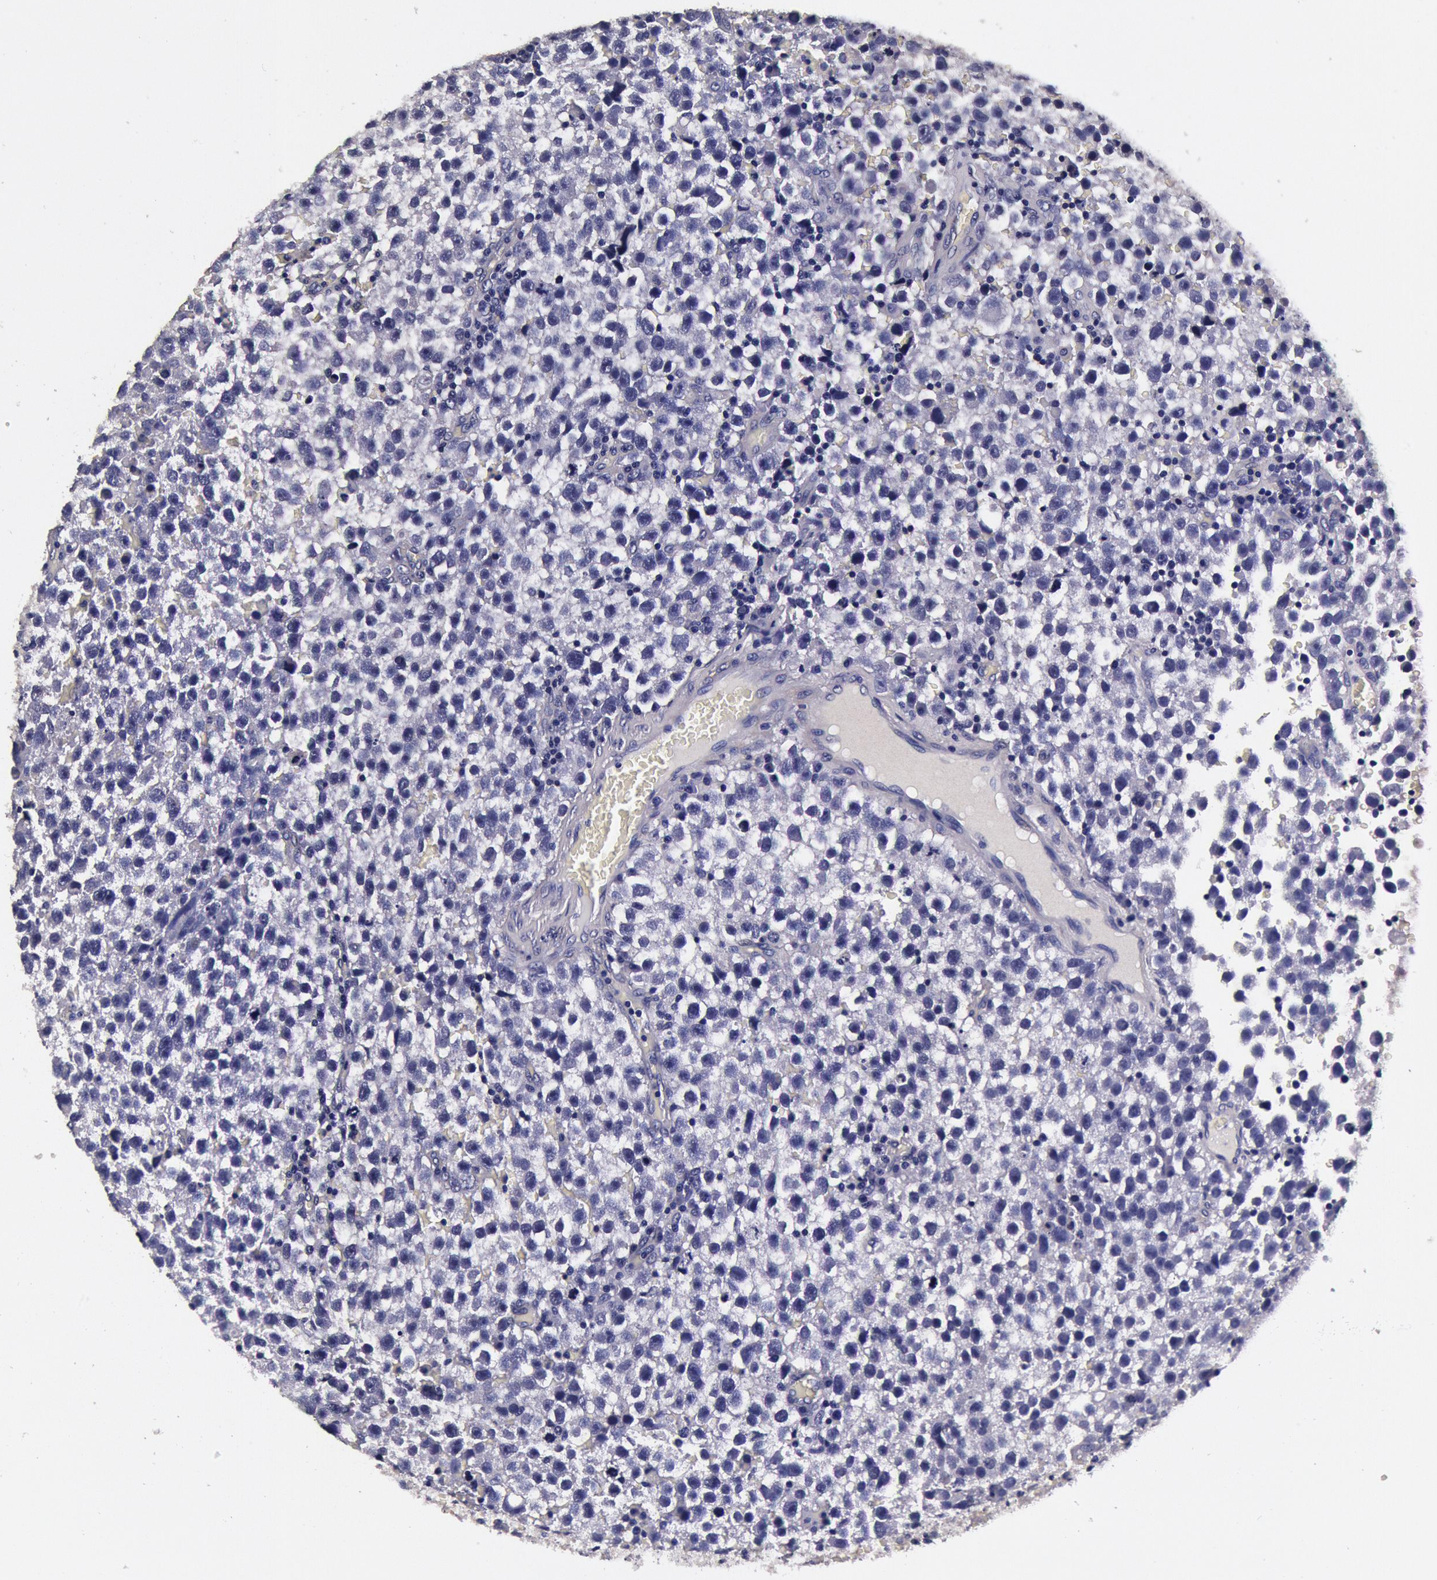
{"staining": {"intensity": "negative", "quantity": "none", "location": "none"}, "tissue": "testis cancer", "cell_type": "Tumor cells", "image_type": "cancer", "snomed": [{"axis": "morphology", "description": "Seminoma, NOS"}, {"axis": "topography", "description": "Testis"}], "caption": "Testis seminoma was stained to show a protein in brown. There is no significant expression in tumor cells.", "gene": "CCDC22", "patient": {"sex": "male", "age": 33}}